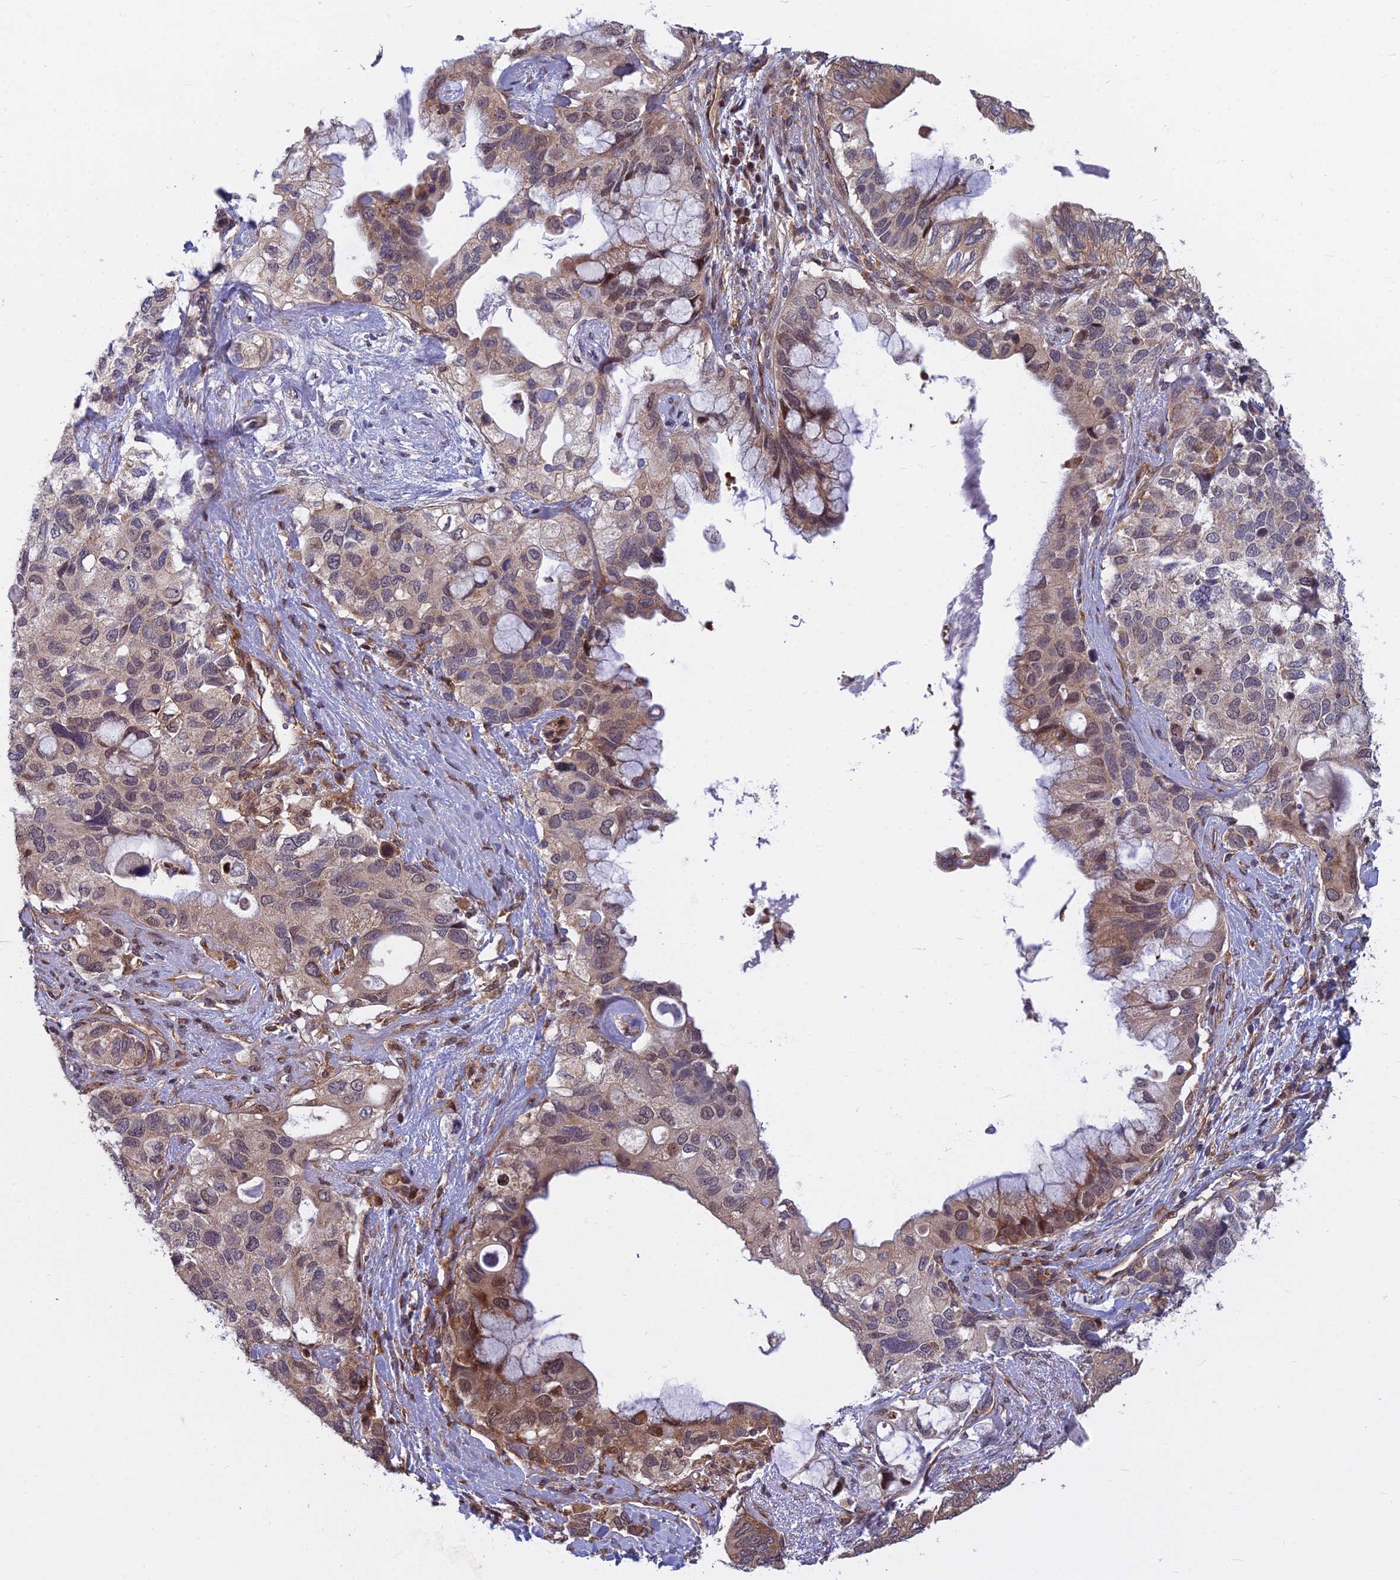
{"staining": {"intensity": "moderate", "quantity": "25%-75%", "location": "cytoplasmic/membranous,nuclear"}, "tissue": "pancreatic cancer", "cell_type": "Tumor cells", "image_type": "cancer", "snomed": [{"axis": "morphology", "description": "Adenocarcinoma, NOS"}, {"axis": "topography", "description": "Pancreas"}], "caption": "Protein staining of pancreatic cancer (adenocarcinoma) tissue reveals moderate cytoplasmic/membranous and nuclear positivity in approximately 25%-75% of tumor cells.", "gene": "COMMD2", "patient": {"sex": "female", "age": 56}}